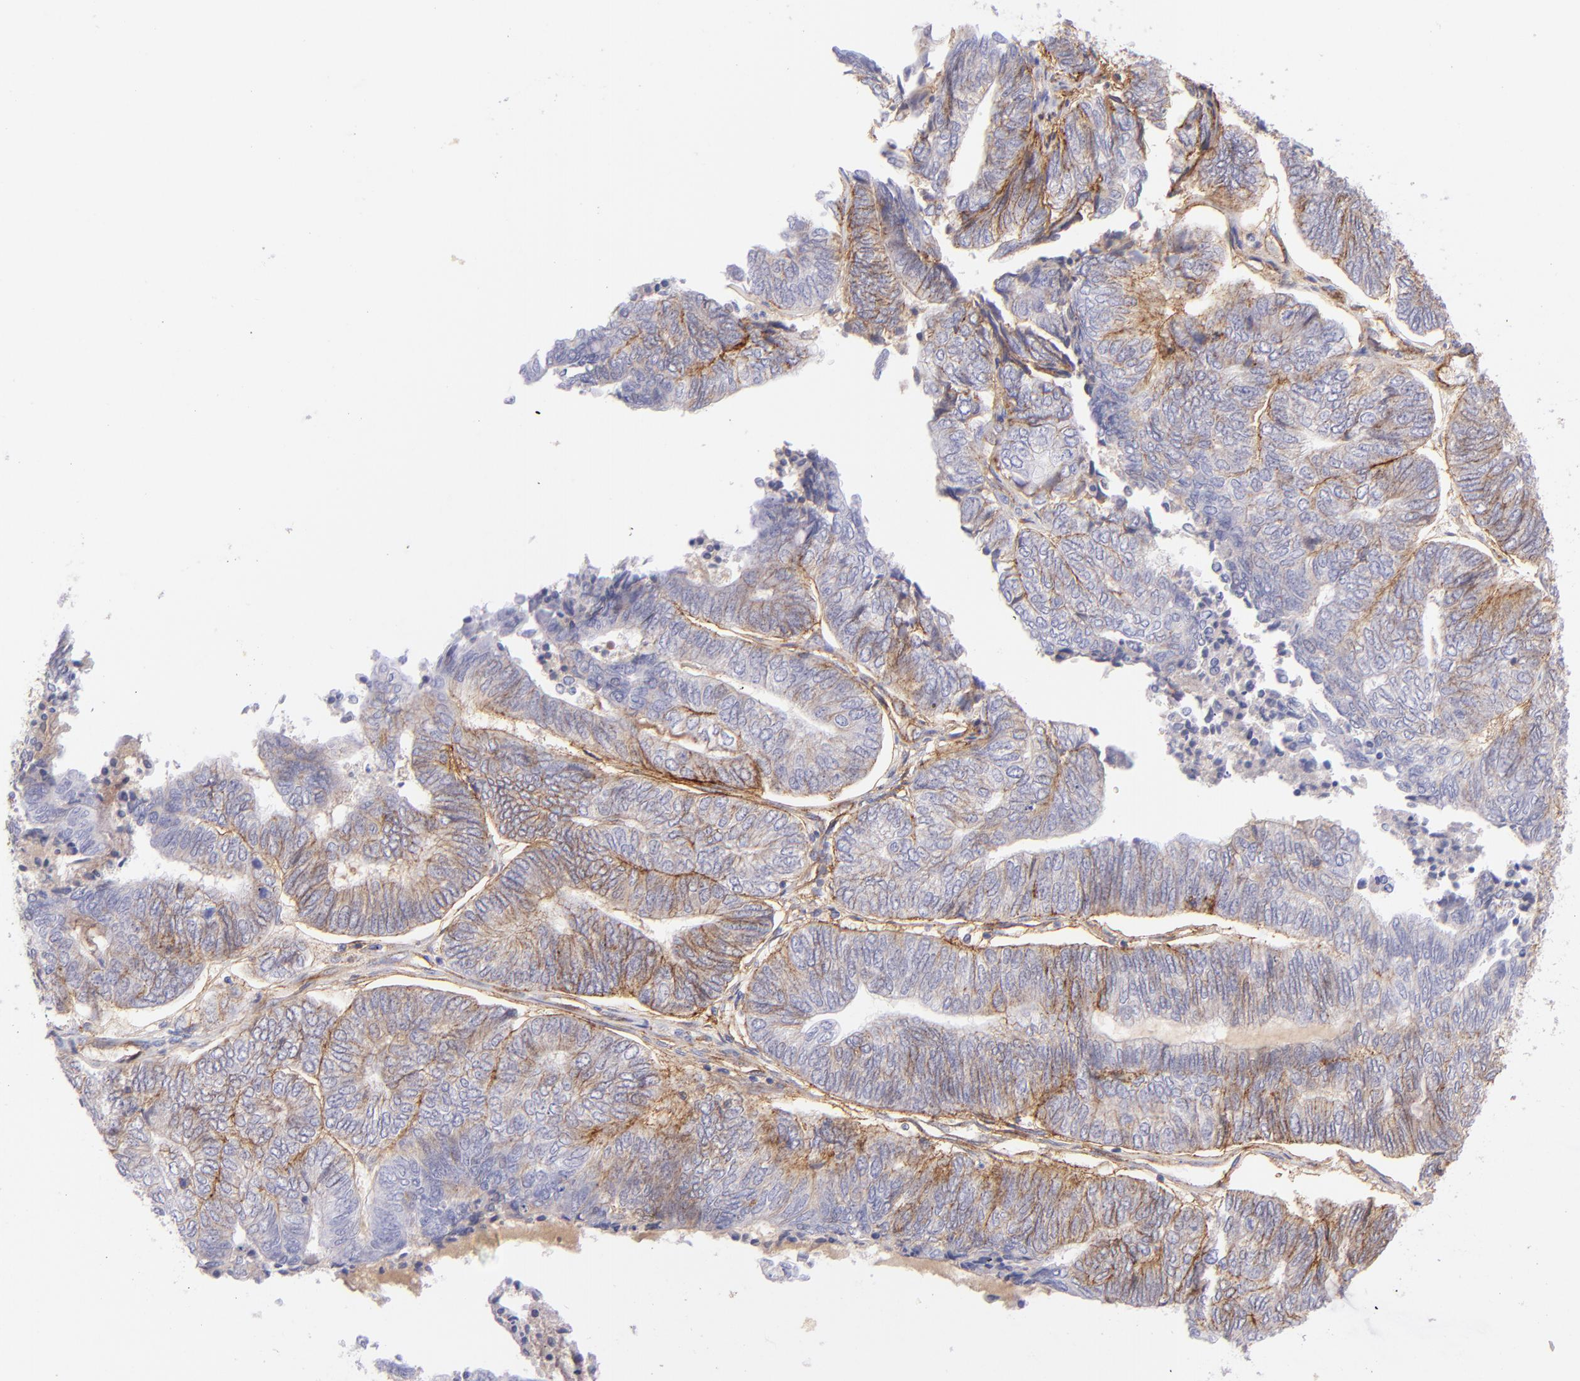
{"staining": {"intensity": "weak", "quantity": "25%-75%", "location": "cytoplasmic/membranous"}, "tissue": "endometrial cancer", "cell_type": "Tumor cells", "image_type": "cancer", "snomed": [{"axis": "morphology", "description": "Adenocarcinoma, NOS"}, {"axis": "topography", "description": "Uterus"}, {"axis": "topography", "description": "Endometrium"}], "caption": "Endometrial cancer was stained to show a protein in brown. There is low levels of weak cytoplasmic/membranous staining in approximately 25%-75% of tumor cells.", "gene": "CD81", "patient": {"sex": "female", "age": 70}}